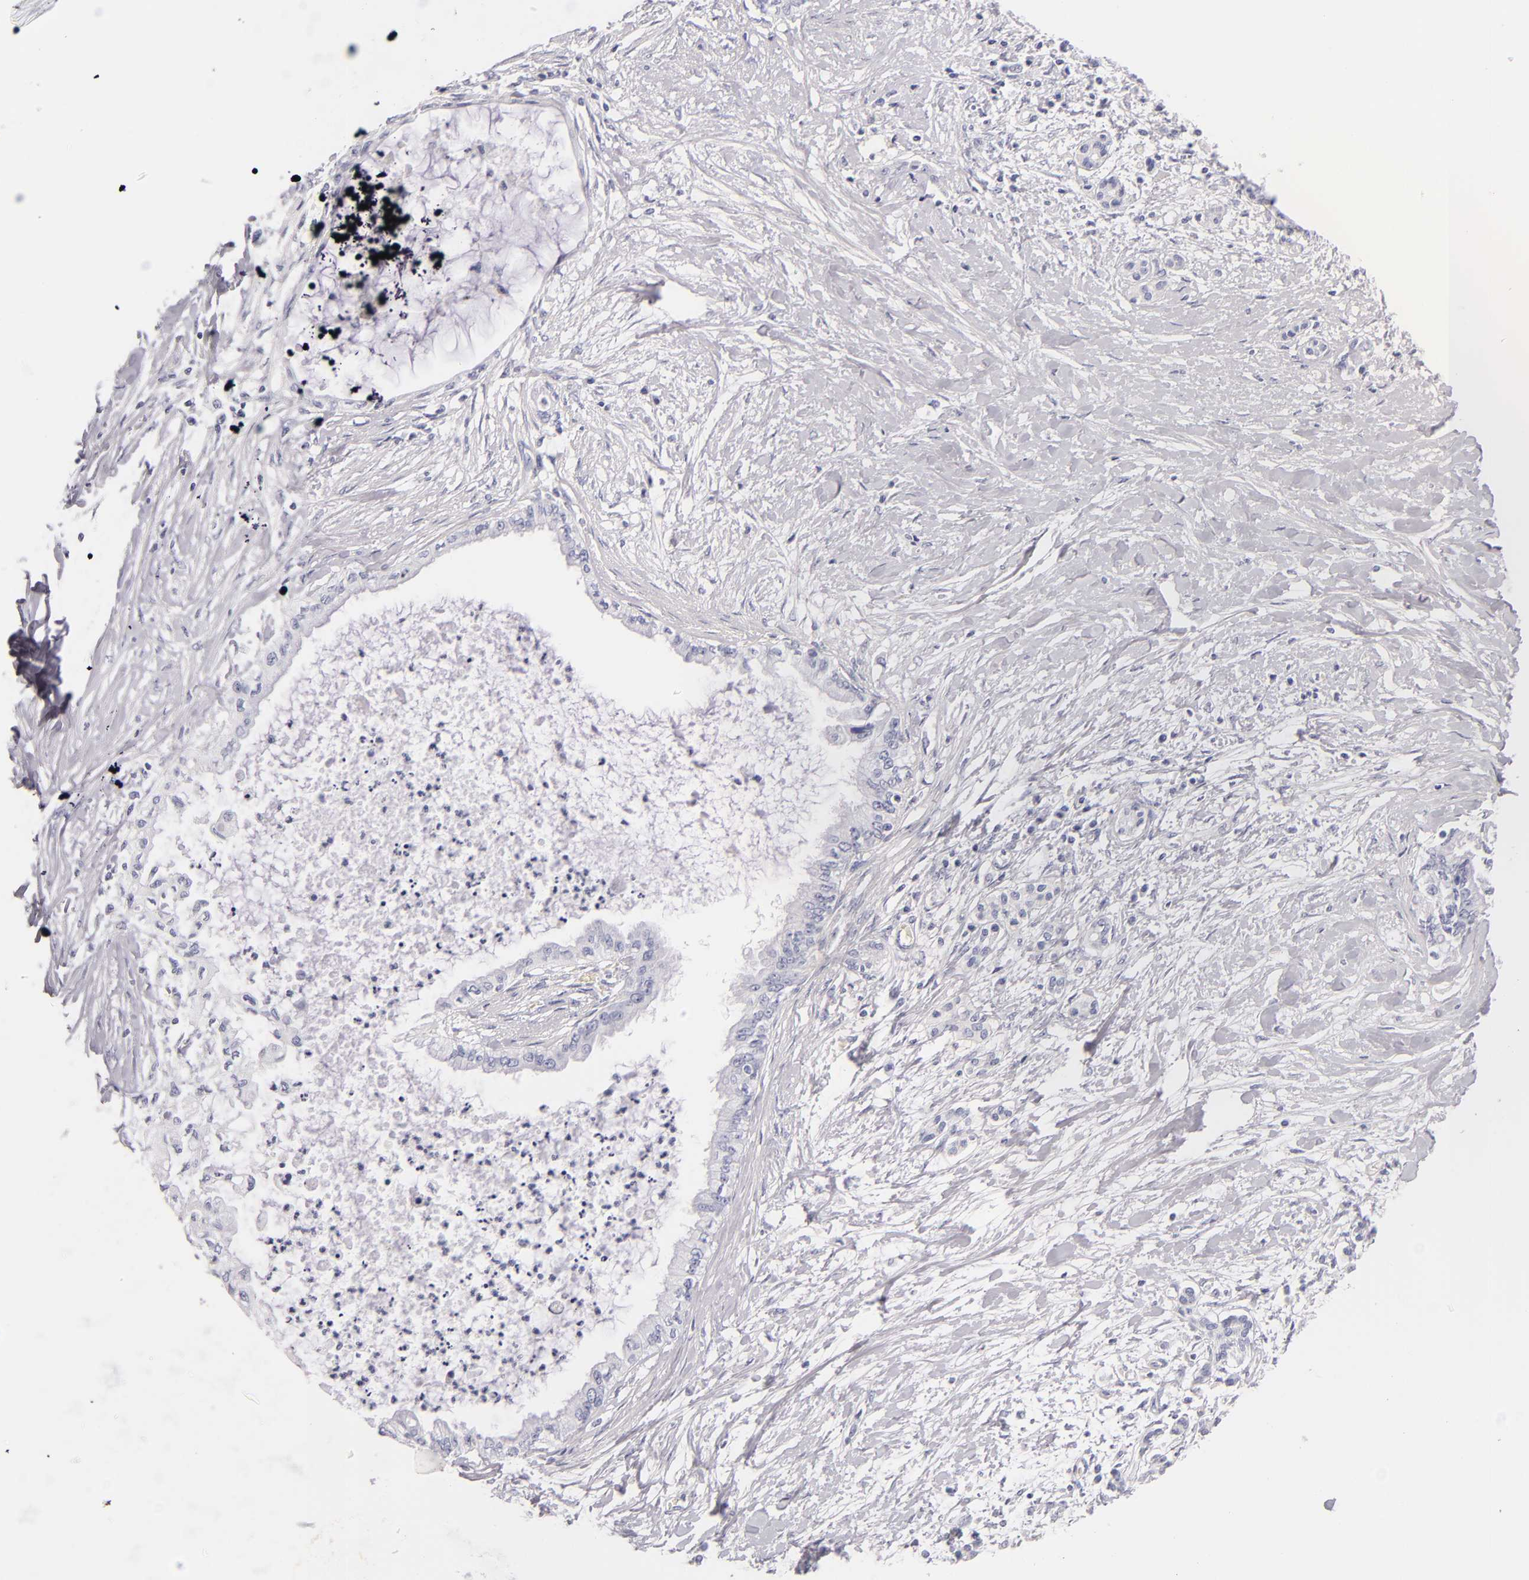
{"staining": {"intensity": "negative", "quantity": "none", "location": "none"}, "tissue": "pancreatic cancer", "cell_type": "Tumor cells", "image_type": "cancer", "snomed": [{"axis": "morphology", "description": "Adenocarcinoma, NOS"}, {"axis": "topography", "description": "Pancreas"}], "caption": "The IHC image has no significant expression in tumor cells of pancreatic adenocarcinoma tissue.", "gene": "FABP1", "patient": {"sex": "female", "age": 64}}